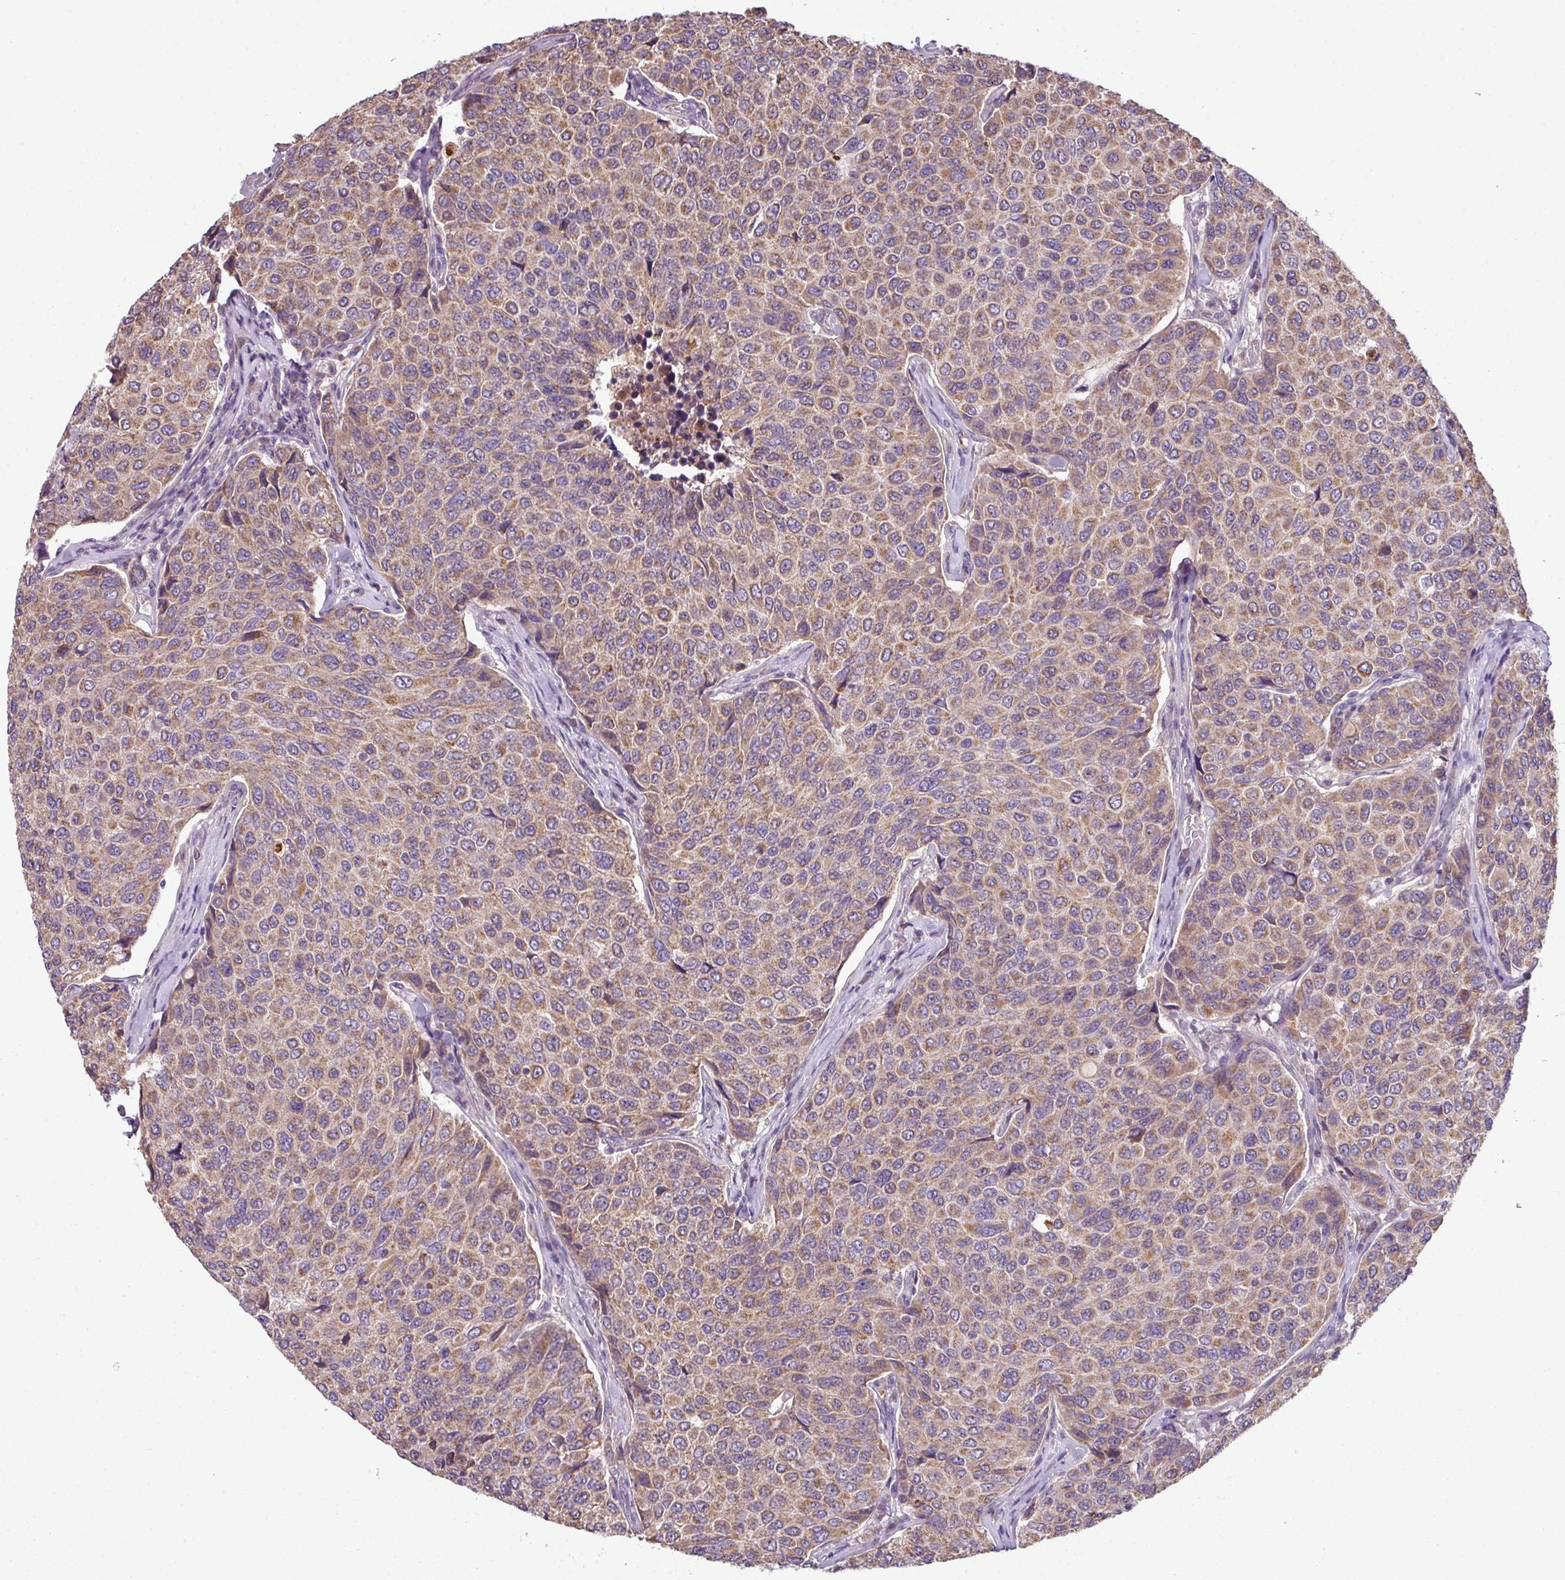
{"staining": {"intensity": "moderate", "quantity": "25%-75%", "location": "cytoplasmic/membranous"}, "tissue": "breast cancer", "cell_type": "Tumor cells", "image_type": "cancer", "snomed": [{"axis": "morphology", "description": "Duct carcinoma"}, {"axis": "topography", "description": "Breast"}], "caption": "The histopathology image shows immunohistochemical staining of infiltrating ductal carcinoma (breast). There is moderate cytoplasmic/membranous positivity is appreciated in approximately 25%-75% of tumor cells.", "gene": "LRRC9", "patient": {"sex": "female", "age": 55}}